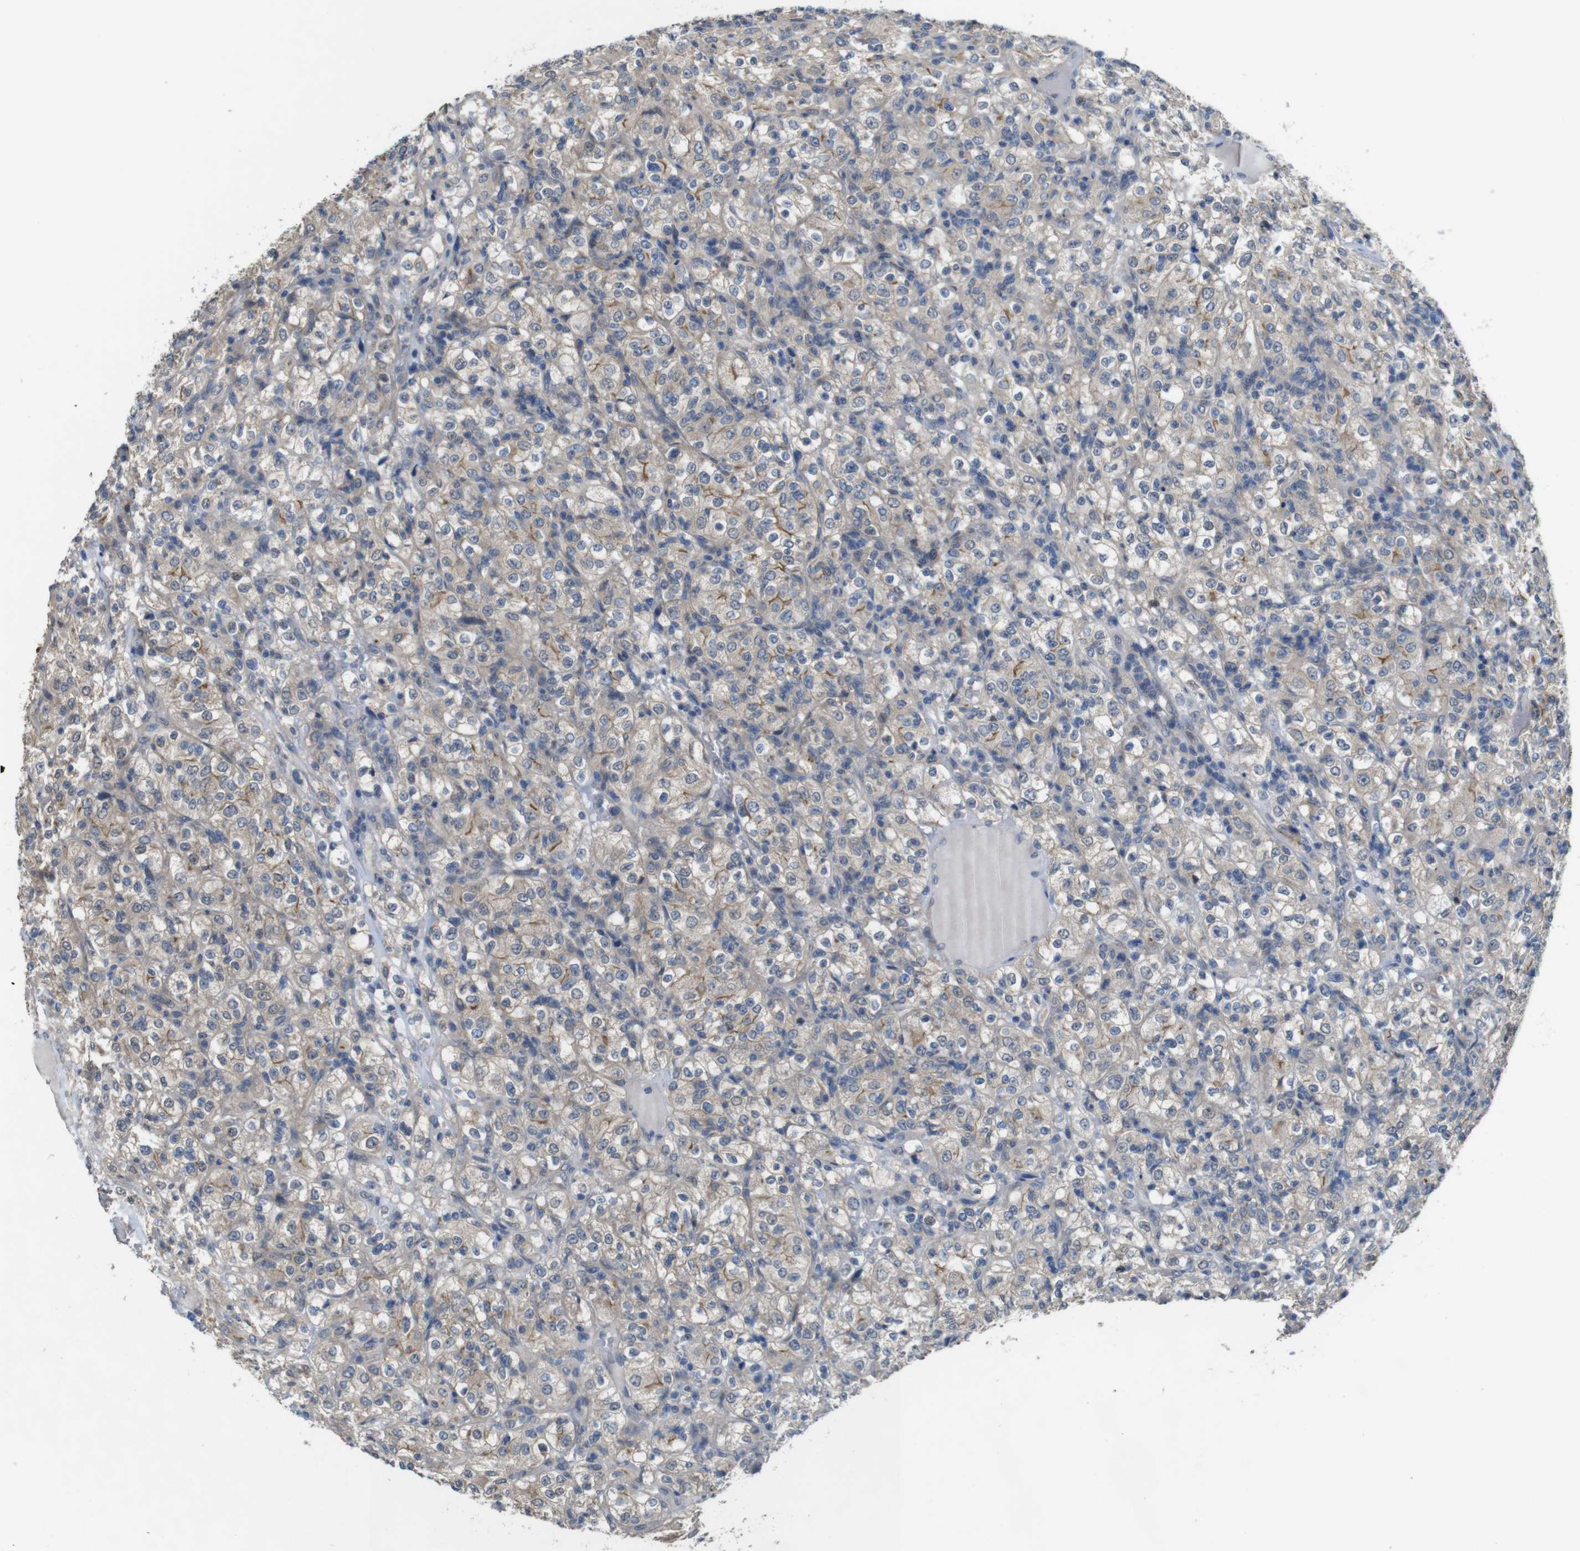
{"staining": {"intensity": "moderate", "quantity": "<25%", "location": "cytoplasmic/membranous"}, "tissue": "renal cancer", "cell_type": "Tumor cells", "image_type": "cancer", "snomed": [{"axis": "morphology", "description": "Normal tissue, NOS"}, {"axis": "morphology", "description": "Adenocarcinoma, NOS"}, {"axis": "topography", "description": "Kidney"}], "caption": "Immunohistochemical staining of human renal cancer (adenocarcinoma) exhibits low levels of moderate cytoplasmic/membranous protein positivity in approximately <25% of tumor cells.", "gene": "CDC34", "patient": {"sex": "female", "age": 72}}